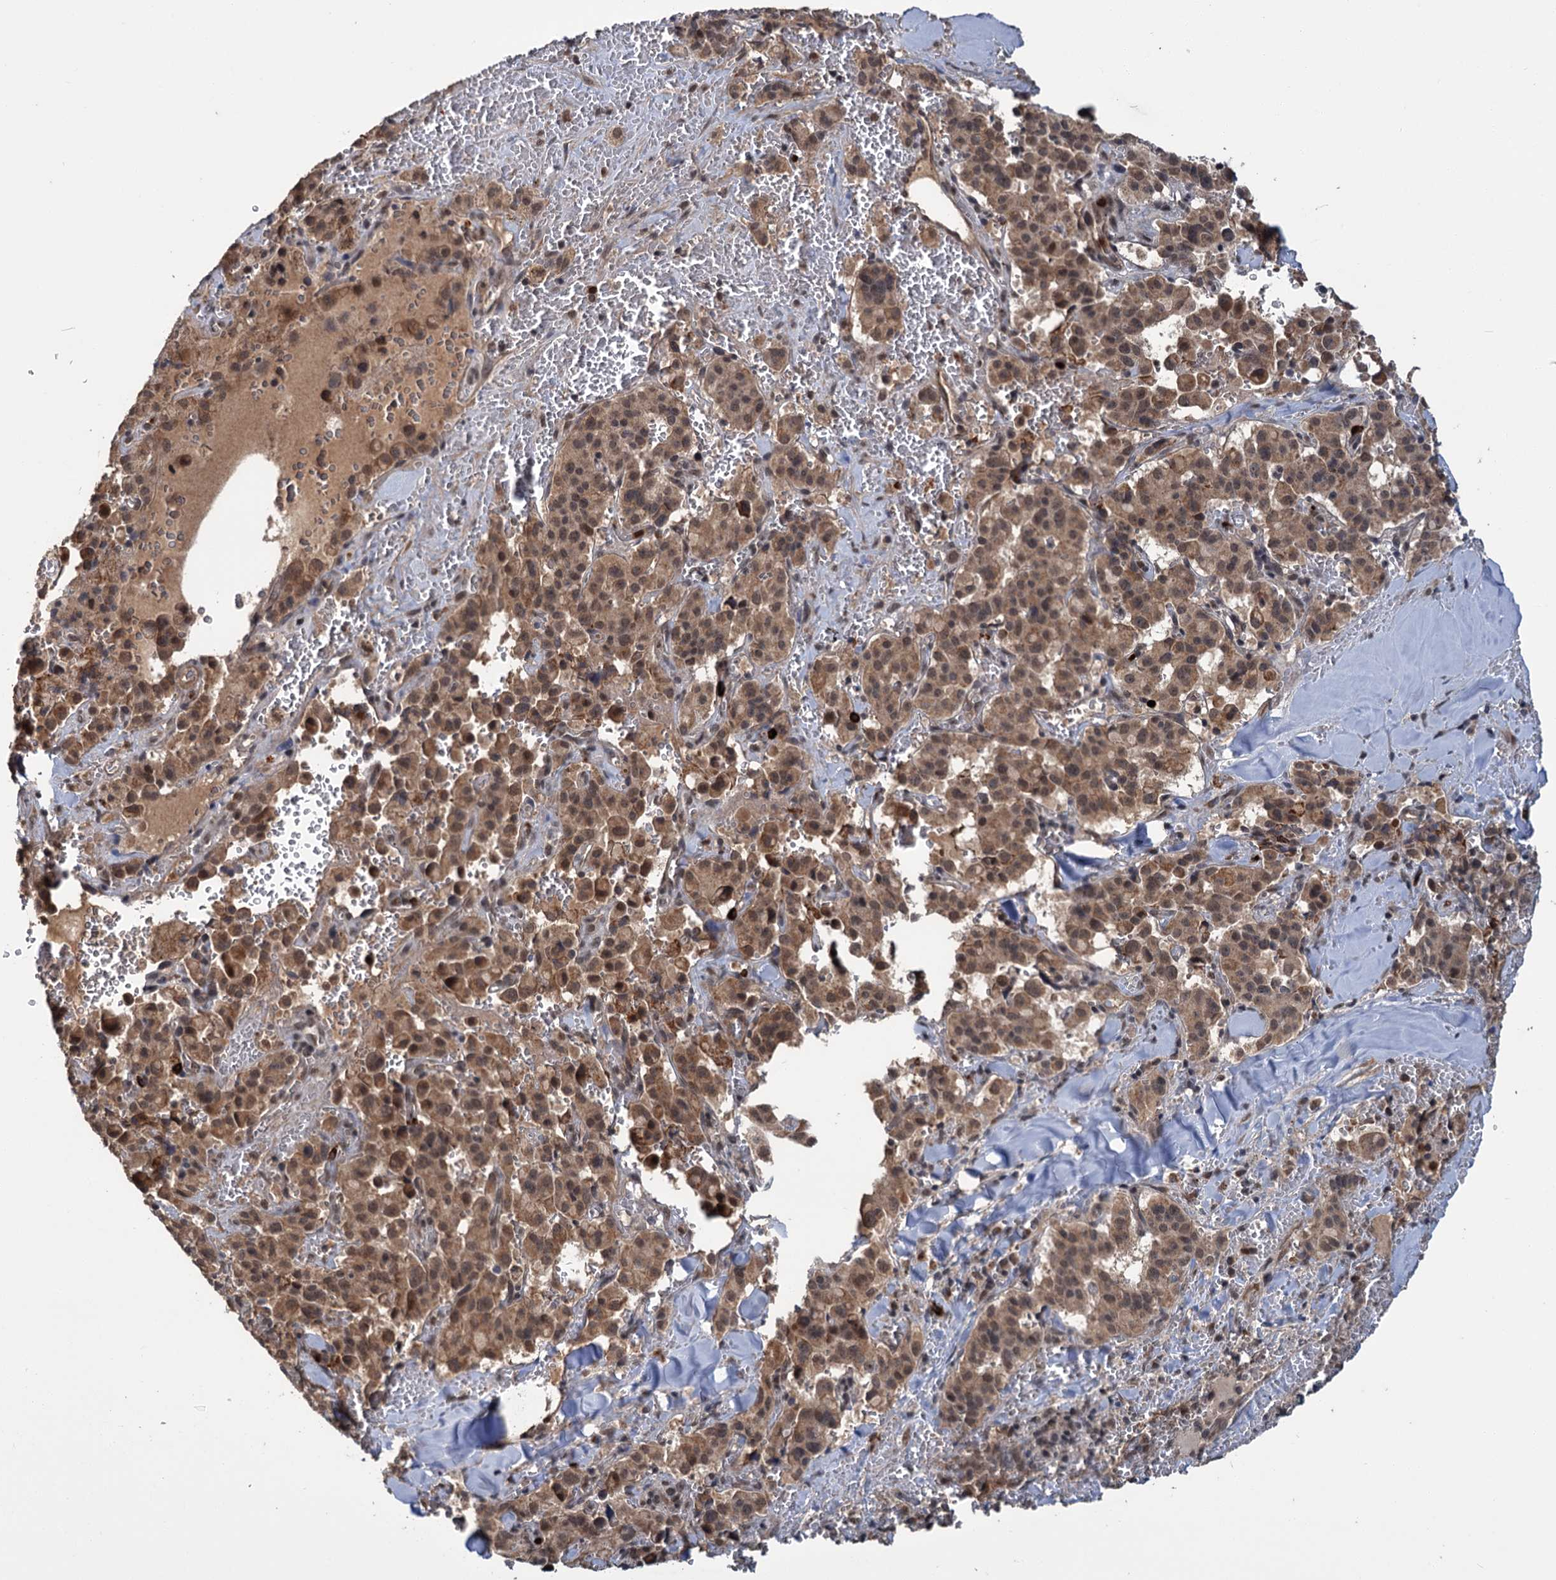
{"staining": {"intensity": "moderate", "quantity": ">75%", "location": "cytoplasmic/membranous,nuclear"}, "tissue": "pancreatic cancer", "cell_type": "Tumor cells", "image_type": "cancer", "snomed": [{"axis": "morphology", "description": "Adenocarcinoma, NOS"}, {"axis": "topography", "description": "Pancreas"}], "caption": "Pancreatic cancer (adenocarcinoma) was stained to show a protein in brown. There is medium levels of moderate cytoplasmic/membranous and nuclear expression in approximately >75% of tumor cells.", "gene": "KANSL2", "patient": {"sex": "male", "age": 65}}